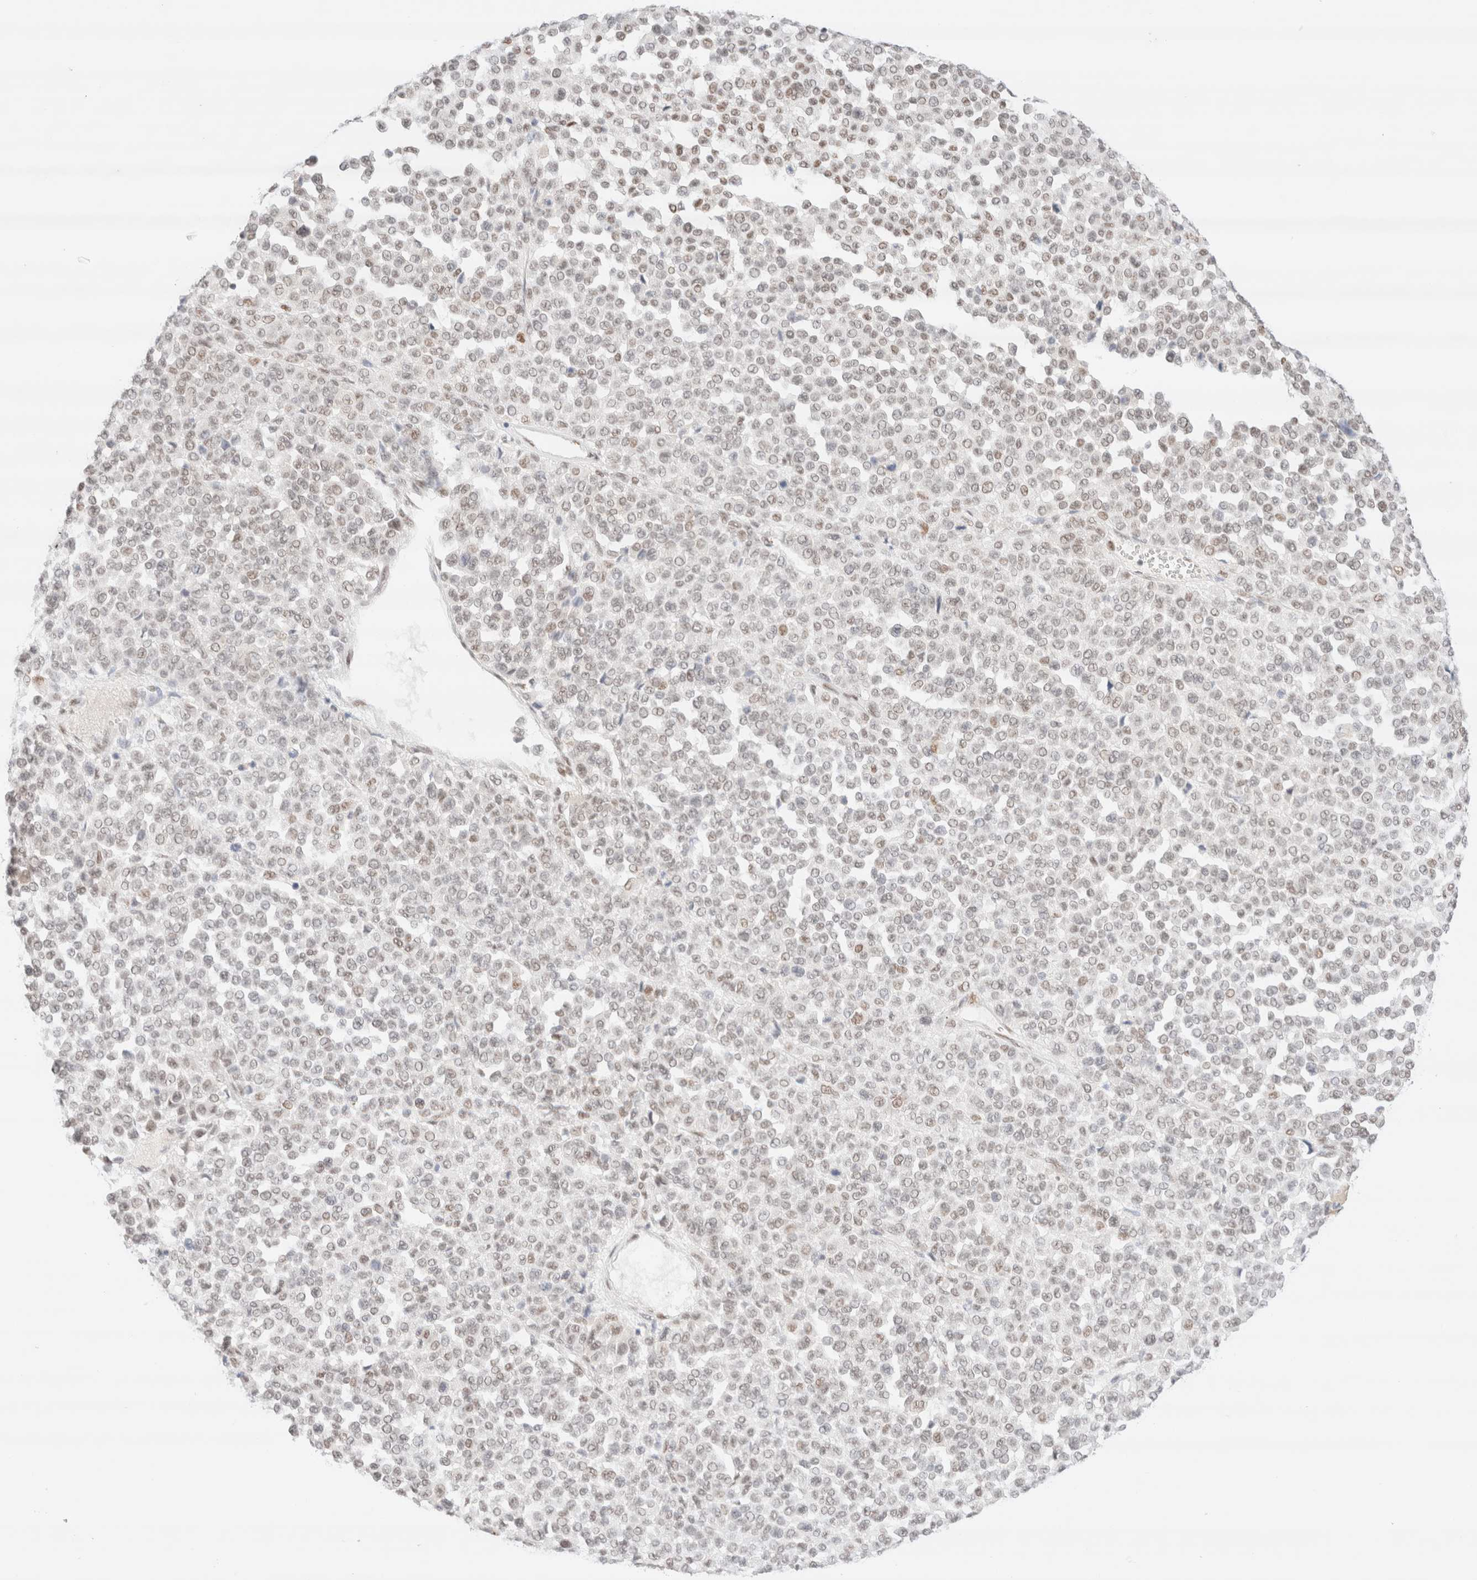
{"staining": {"intensity": "weak", "quantity": ">75%", "location": "nuclear"}, "tissue": "melanoma", "cell_type": "Tumor cells", "image_type": "cancer", "snomed": [{"axis": "morphology", "description": "Malignant melanoma, Metastatic site"}, {"axis": "topography", "description": "Pancreas"}], "caption": "Protein staining exhibits weak nuclear positivity in about >75% of tumor cells in malignant melanoma (metastatic site).", "gene": "CIC", "patient": {"sex": "female", "age": 30}}